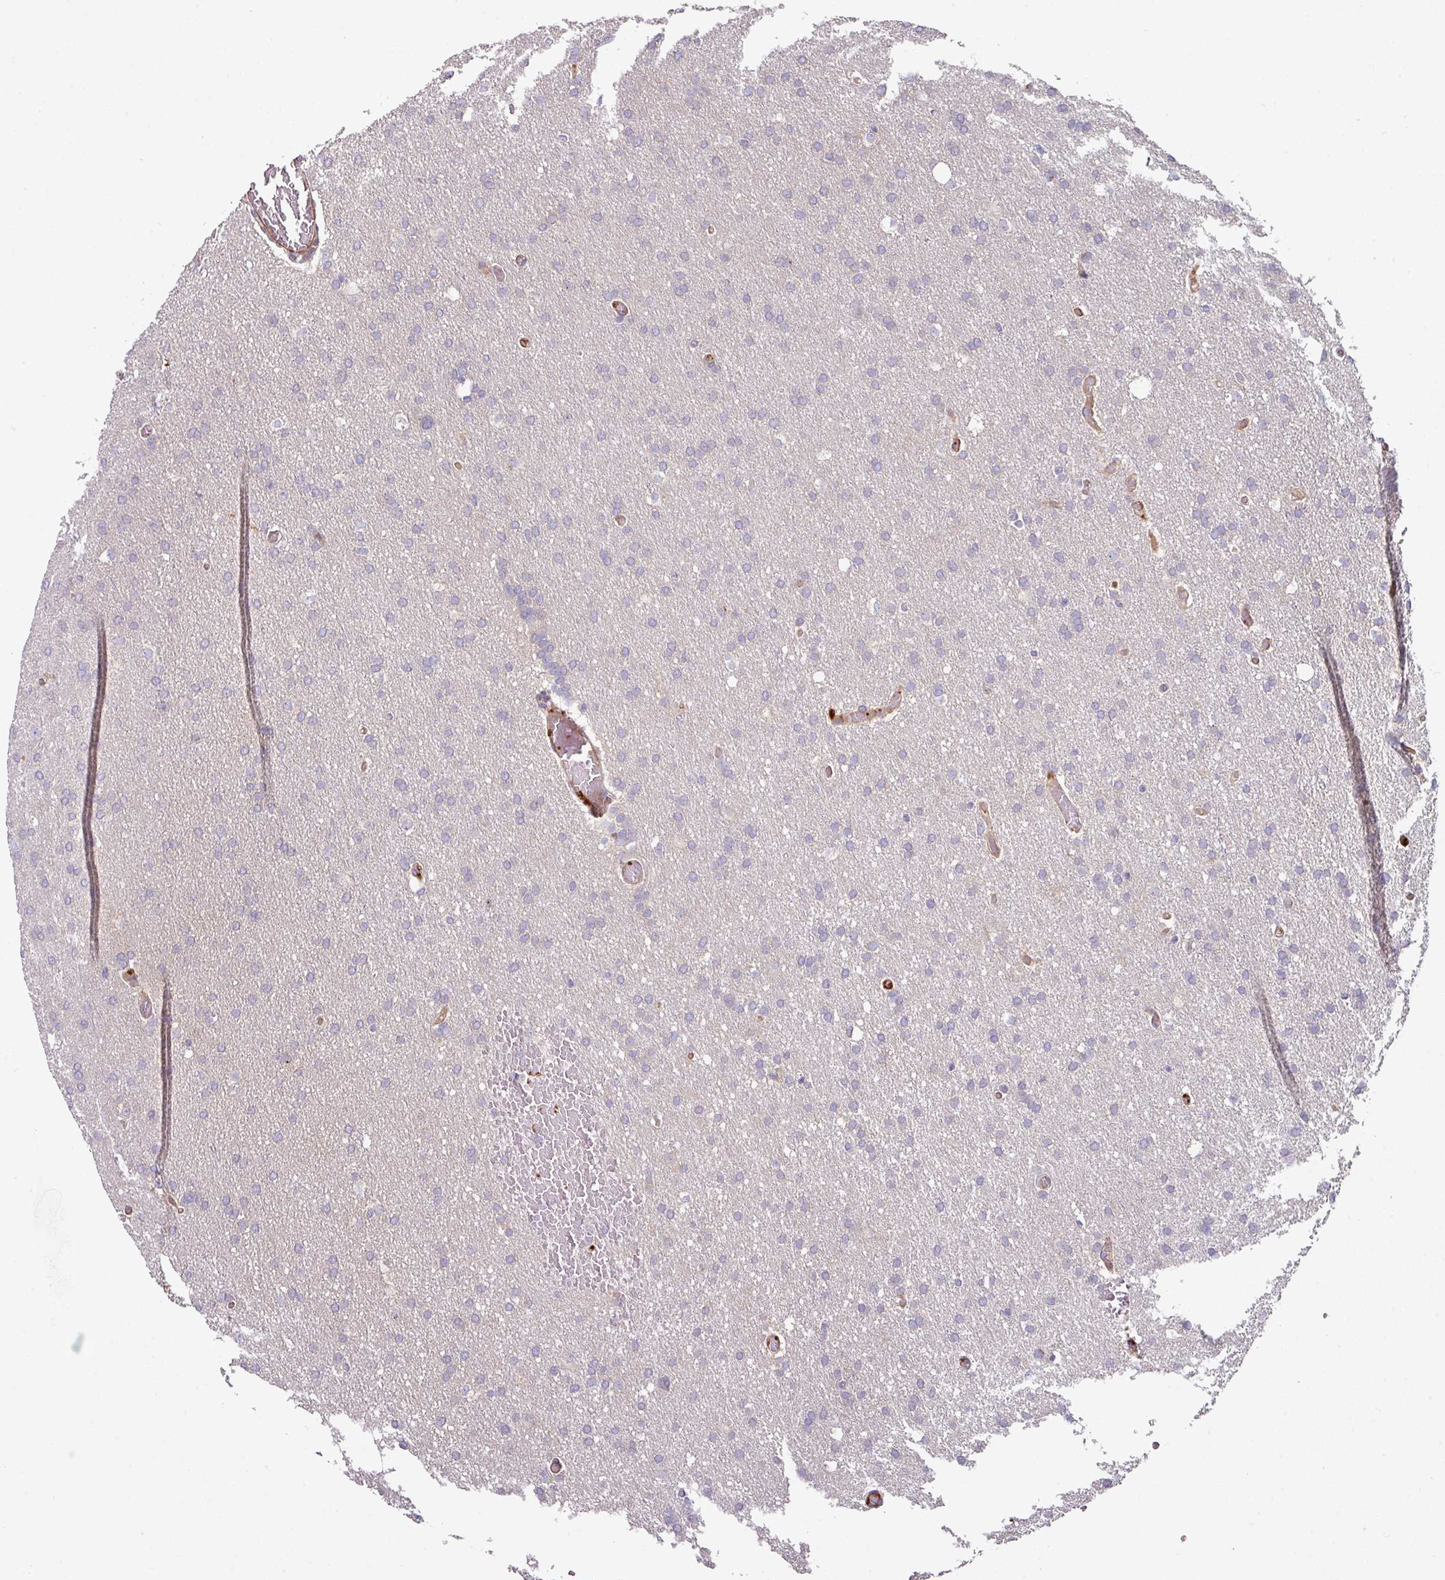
{"staining": {"intensity": "negative", "quantity": "none", "location": "none"}, "tissue": "glioma", "cell_type": "Tumor cells", "image_type": "cancer", "snomed": [{"axis": "morphology", "description": "Glioma, malignant, High grade"}, {"axis": "topography", "description": "Cerebral cortex"}], "caption": "Immunohistochemistry photomicrograph of high-grade glioma (malignant) stained for a protein (brown), which demonstrates no staining in tumor cells.", "gene": "CASP2", "patient": {"sex": "female", "age": 36}}